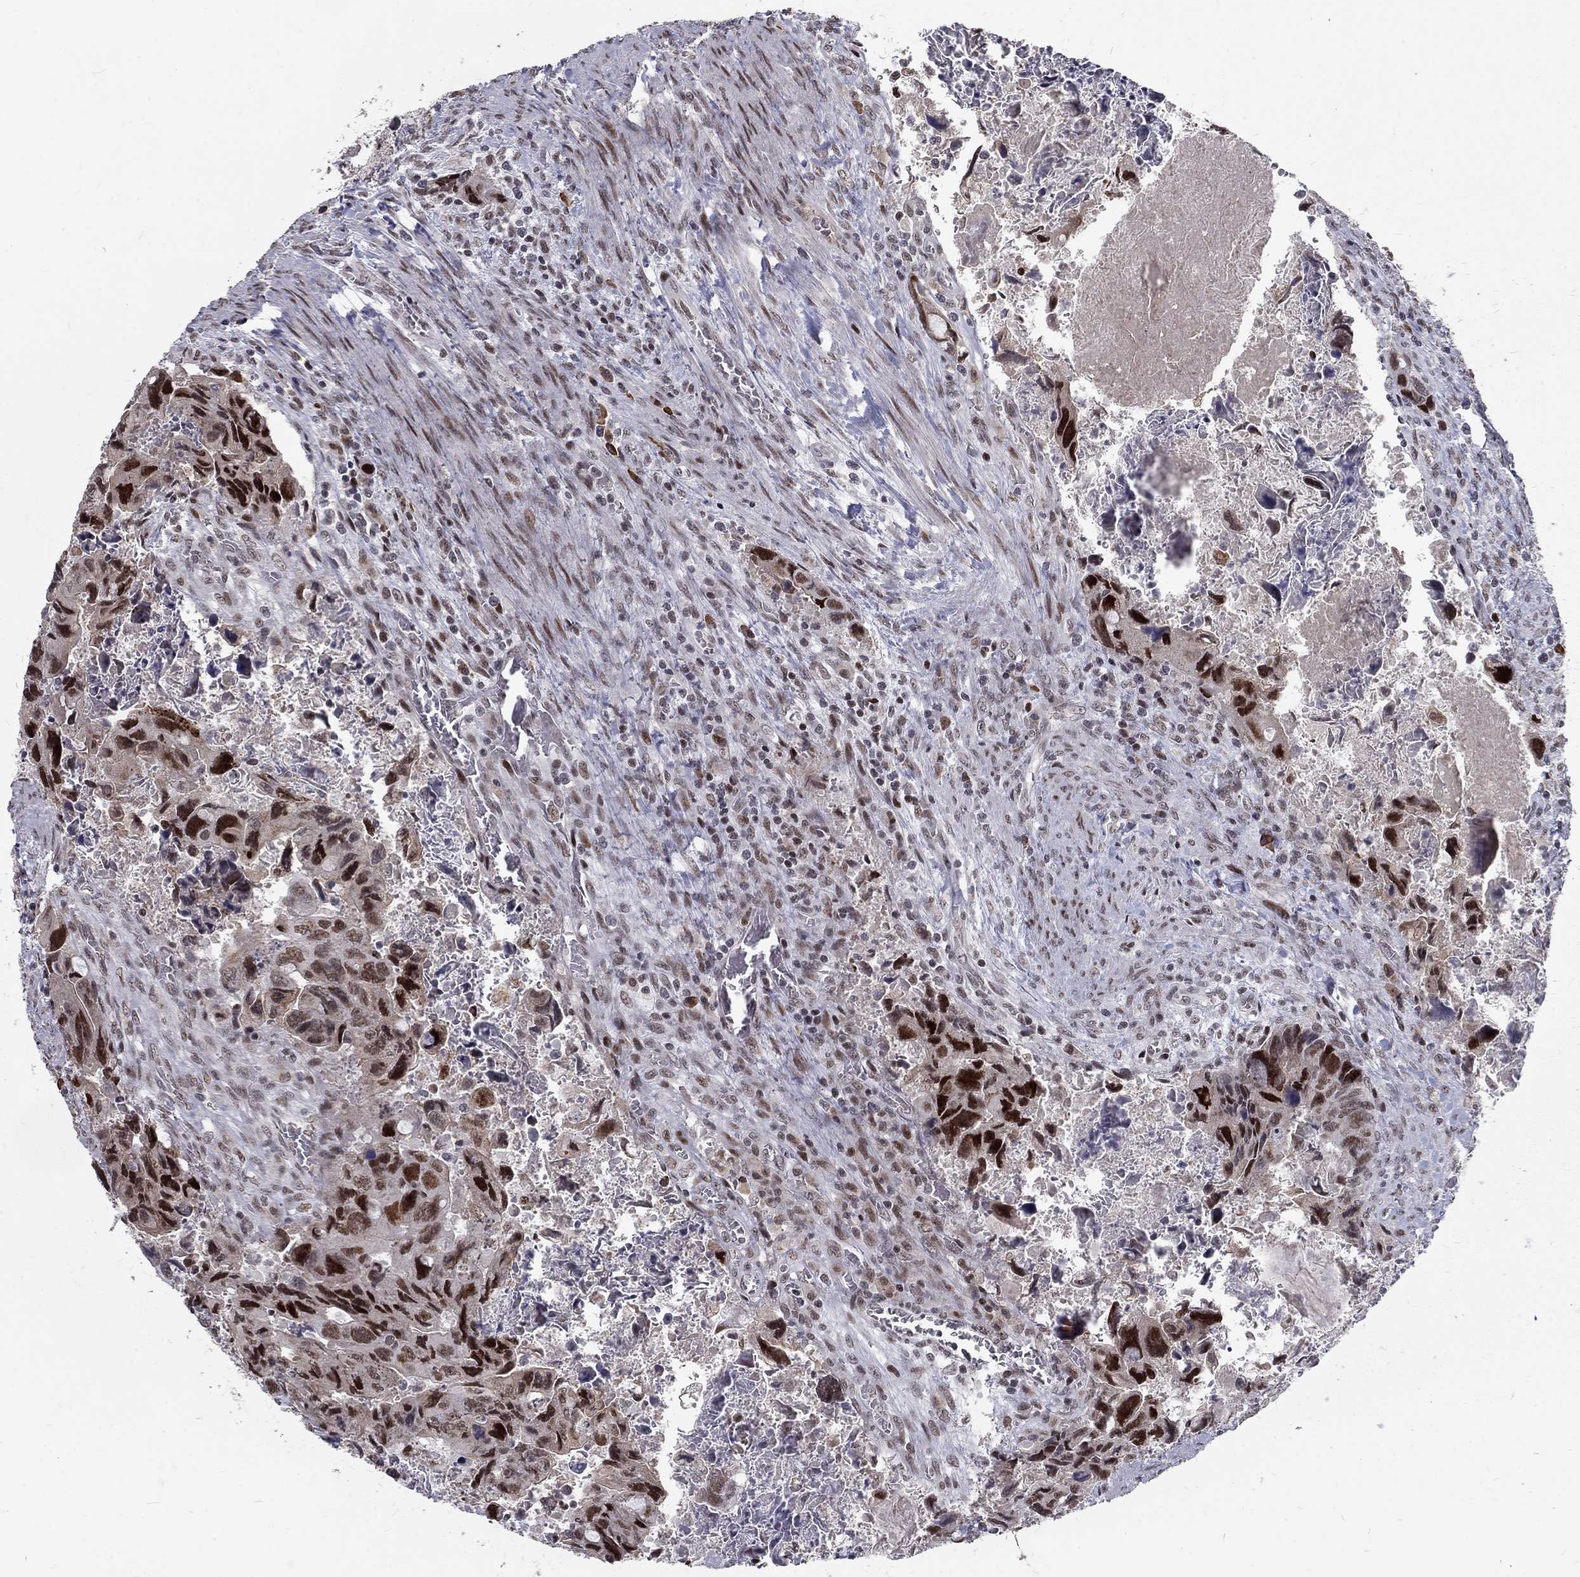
{"staining": {"intensity": "strong", "quantity": "25%-75%", "location": "nuclear"}, "tissue": "colorectal cancer", "cell_type": "Tumor cells", "image_type": "cancer", "snomed": [{"axis": "morphology", "description": "Adenocarcinoma, NOS"}, {"axis": "topography", "description": "Rectum"}], "caption": "This micrograph shows colorectal cancer (adenocarcinoma) stained with IHC to label a protein in brown. The nuclear of tumor cells show strong positivity for the protein. Nuclei are counter-stained blue.", "gene": "TCEAL1", "patient": {"sex": "male", "age": 62}}